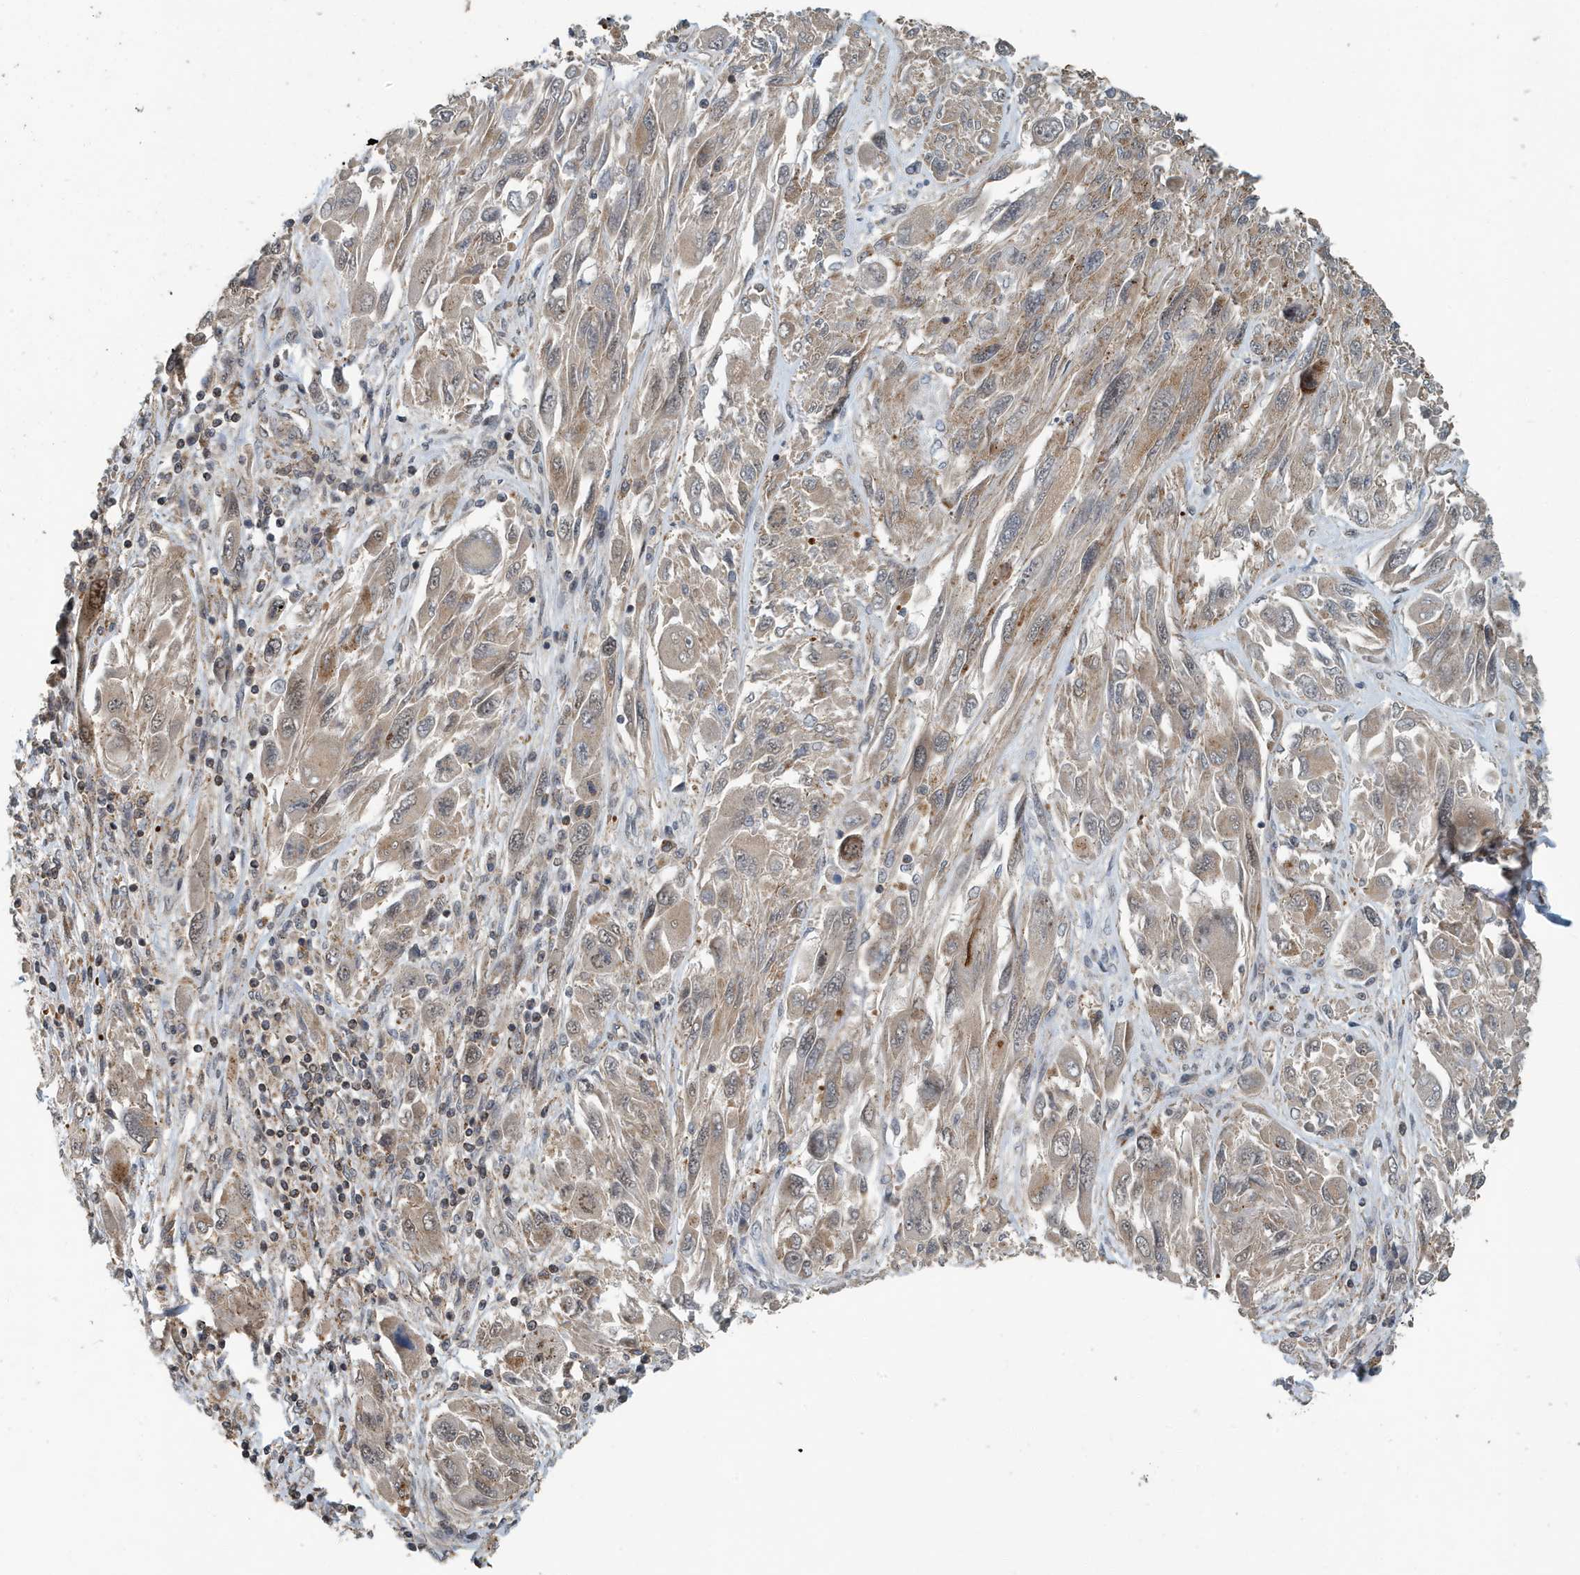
{"staining": {"intensity": "weak", "quantity": ">75%", "location": "cytoplasmic/membranous"}, "tissue": "melanoma", "cell_type": "Tumor cells", "image_type": "cancer", "snomed": [{"axis": "morphology", "description": "Malignant melanoma, NOS"}, {"axis": "topography", "description": "Skin"}], "caption": "IHC of human malignant melanoma shows low levels of weak cytoplasmic/membranous staining in approximately >75% of tumor cells.", "gene": "KIF15", "patient": {"sex": "female", "age": 91}}